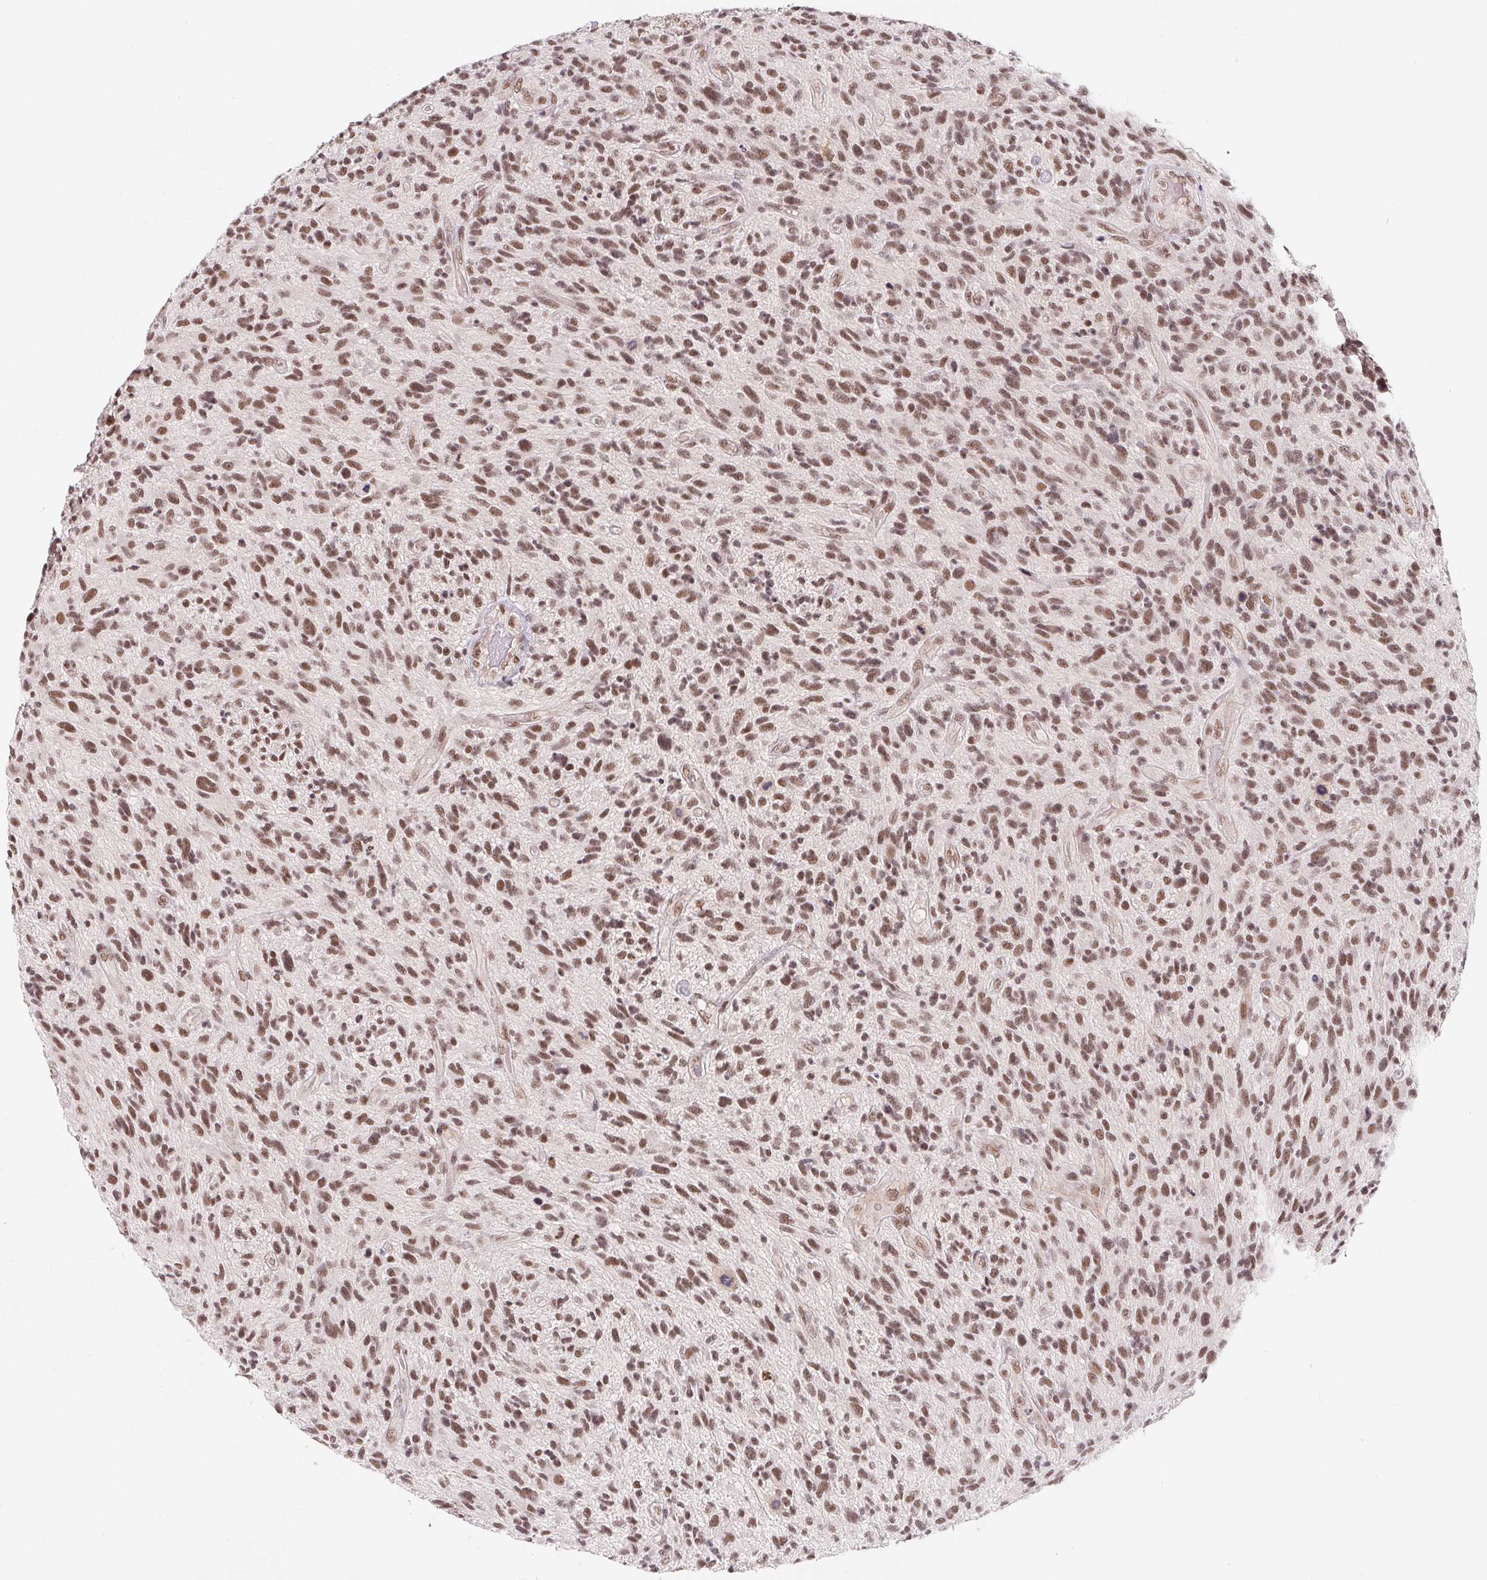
{"staining": {"intensity": "moderate", "quantity": ">75%", "location": "nuclear"}, "tissue": "glioma", "cell_type": "Tumor cells", "image_type": "cancer", "snomed": [{"axis": "morphology", "description": "Glioma, malignant, High grade"}, {"axis": "topography", "description": "Brain"}], "caption": "Immunohistochemical staining of malignant glioma (high-grade) exhibits moderate nuclear protein positivity in approximately >75% of tumor cells.", "gene": "TCERG1", "patient": {"sex": "male", "age": 47}}